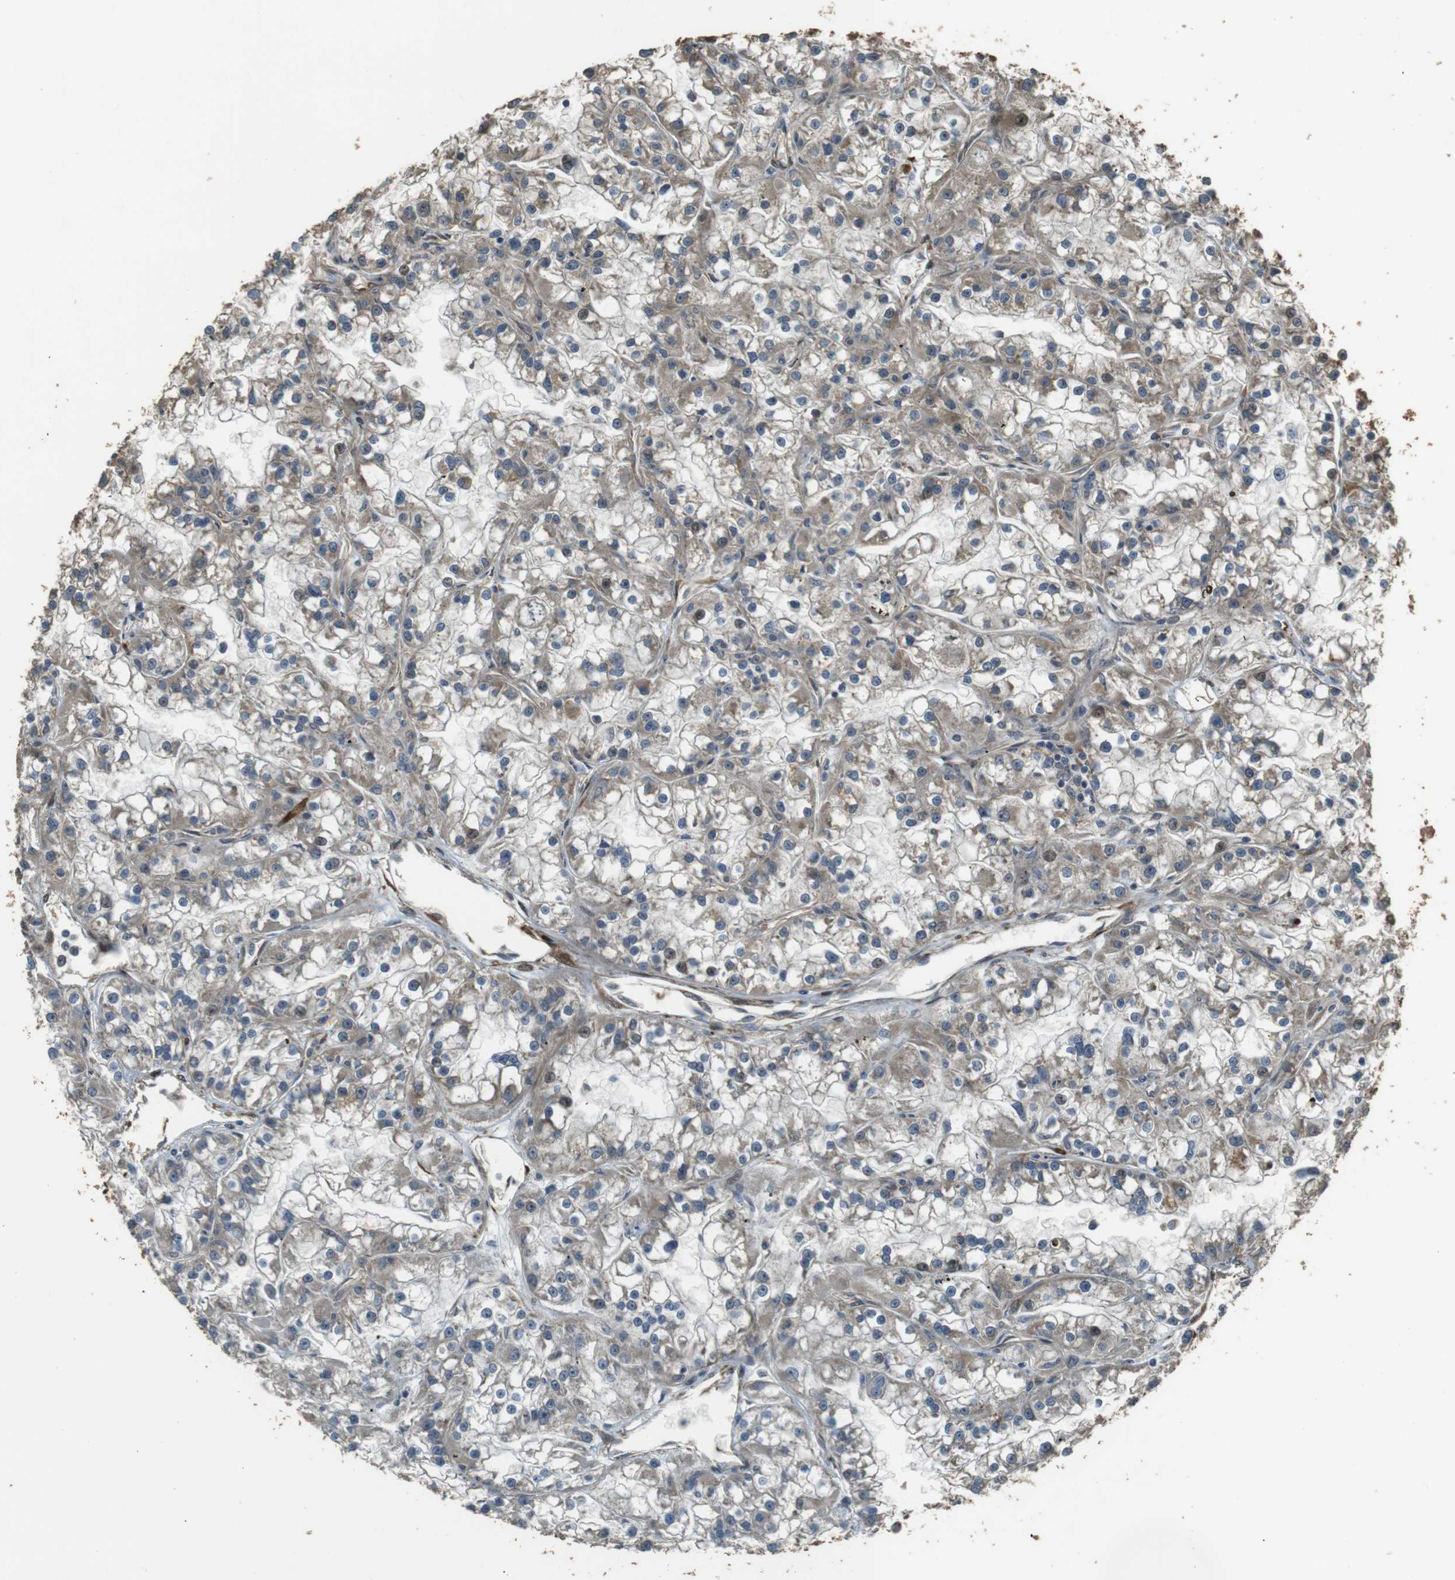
{"staining": {"intensity": "weak", "quantity": "<25%", "location": "cytoplasmic/membranous"}, "tissue": "renal cancer", "cell_type": "Tumor cells", "image_type": "cancer", "snomed": [{"axis": "morphology", "description": "Adenocarcinoma, NOS"}, {"axis": "topography", "description": "Kidney"}], "caption": "This is an immunohistochemistry (IHC) micrograph of human renal cancer (adenocarcinoma). There is no staining in tumor cells.", "gene": "MSRB3", "patient": {"sex": "female", "age": 52}}